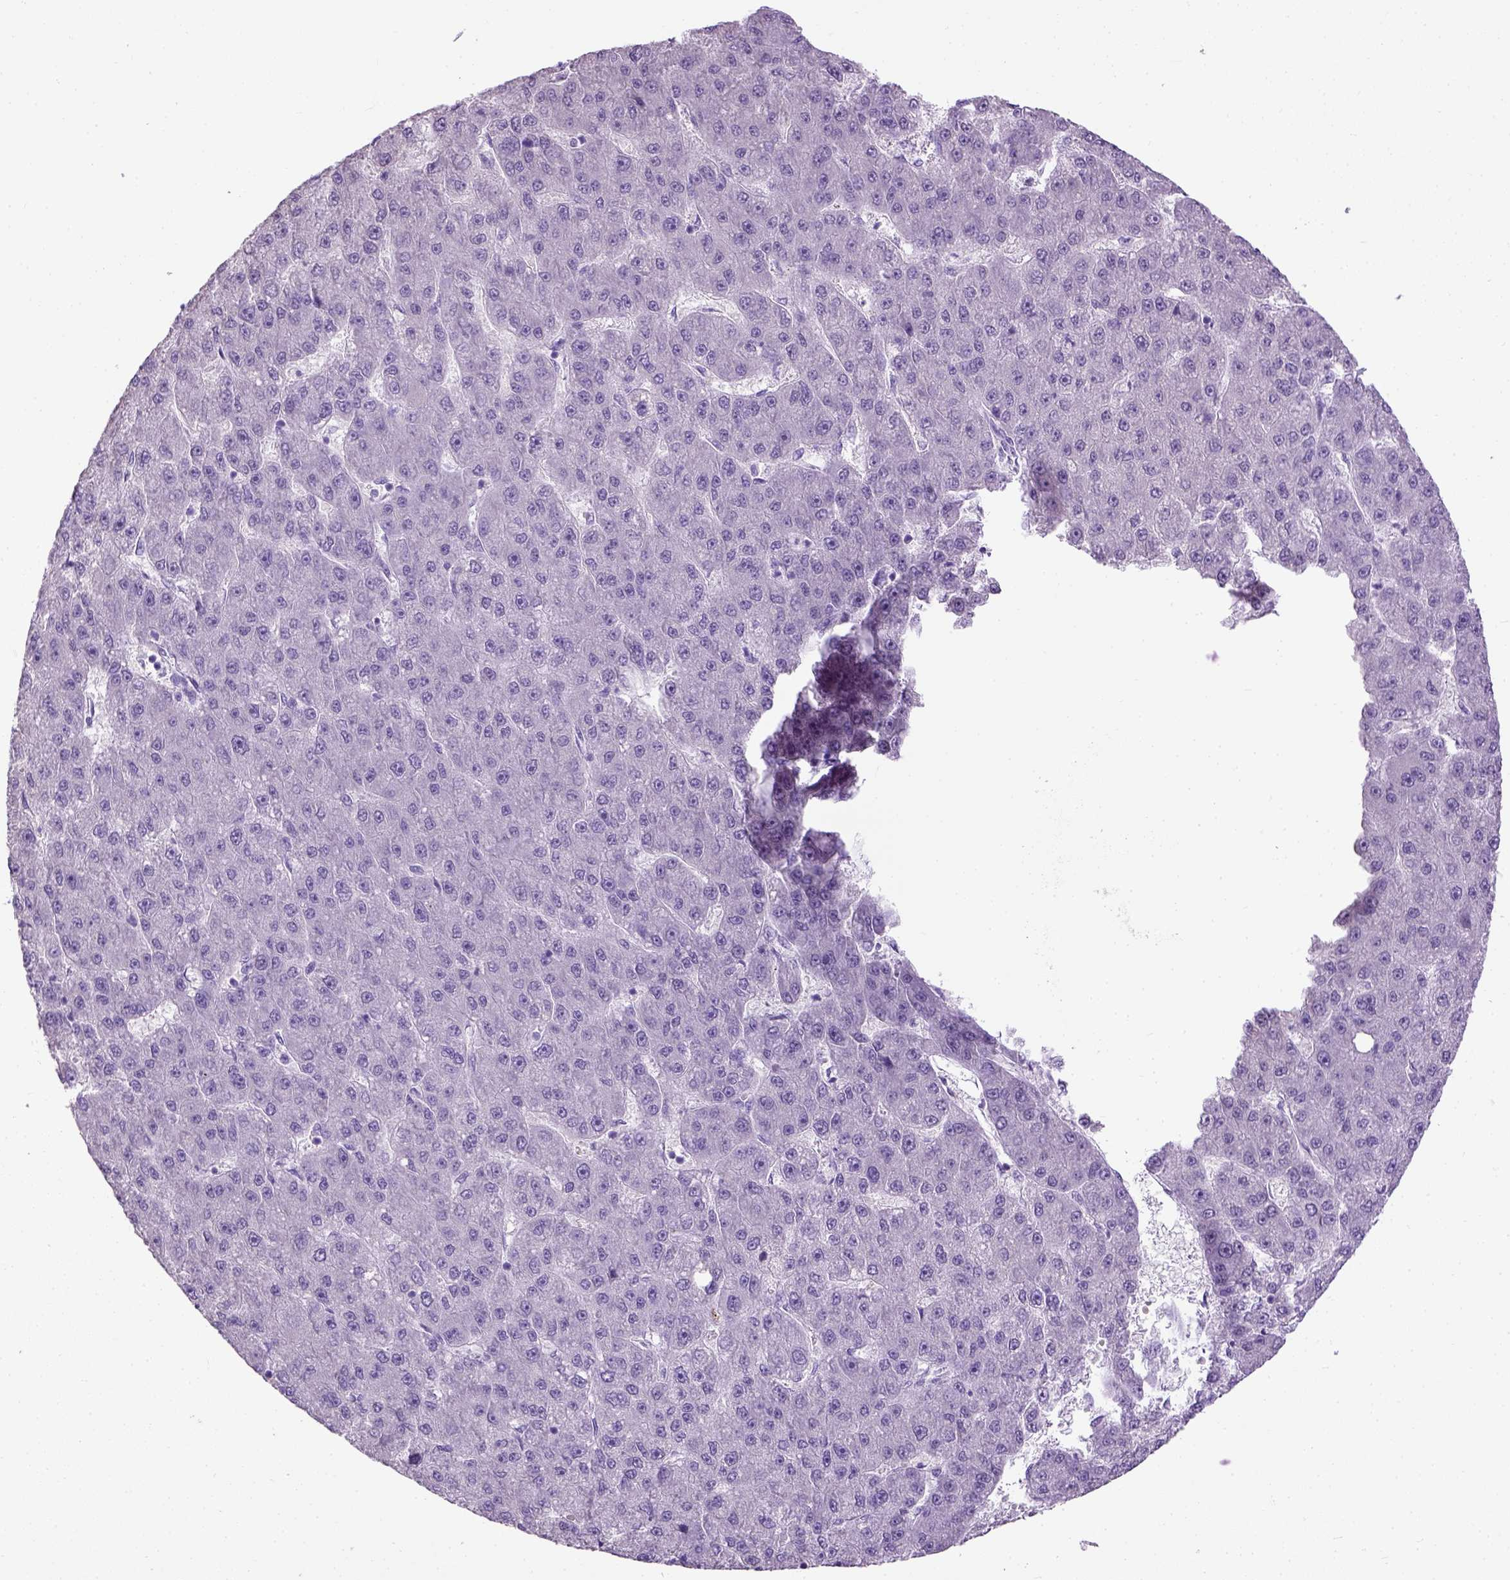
{"staining": {"intensity": "negative", "quantity": "none", "location": "none"}, "tissue": "liver cancer", "cell_type": "Tumor cells", "image_type": "cancer", "snomed": [{"axis": "morphology", "description": "Carcinoma, Hepatocellular, NOS"}, {"axis": "topography", "description": "Liver"}], "caption": "A high-resolution image shows immunohistochemistry (IHC) staining of liver cancer (hepatocellular carcinoma), which demonstrates no significant positivity in tumor cells.", "gene": "CYP24A1", "patient": {"sex": "male", "age": 67}}